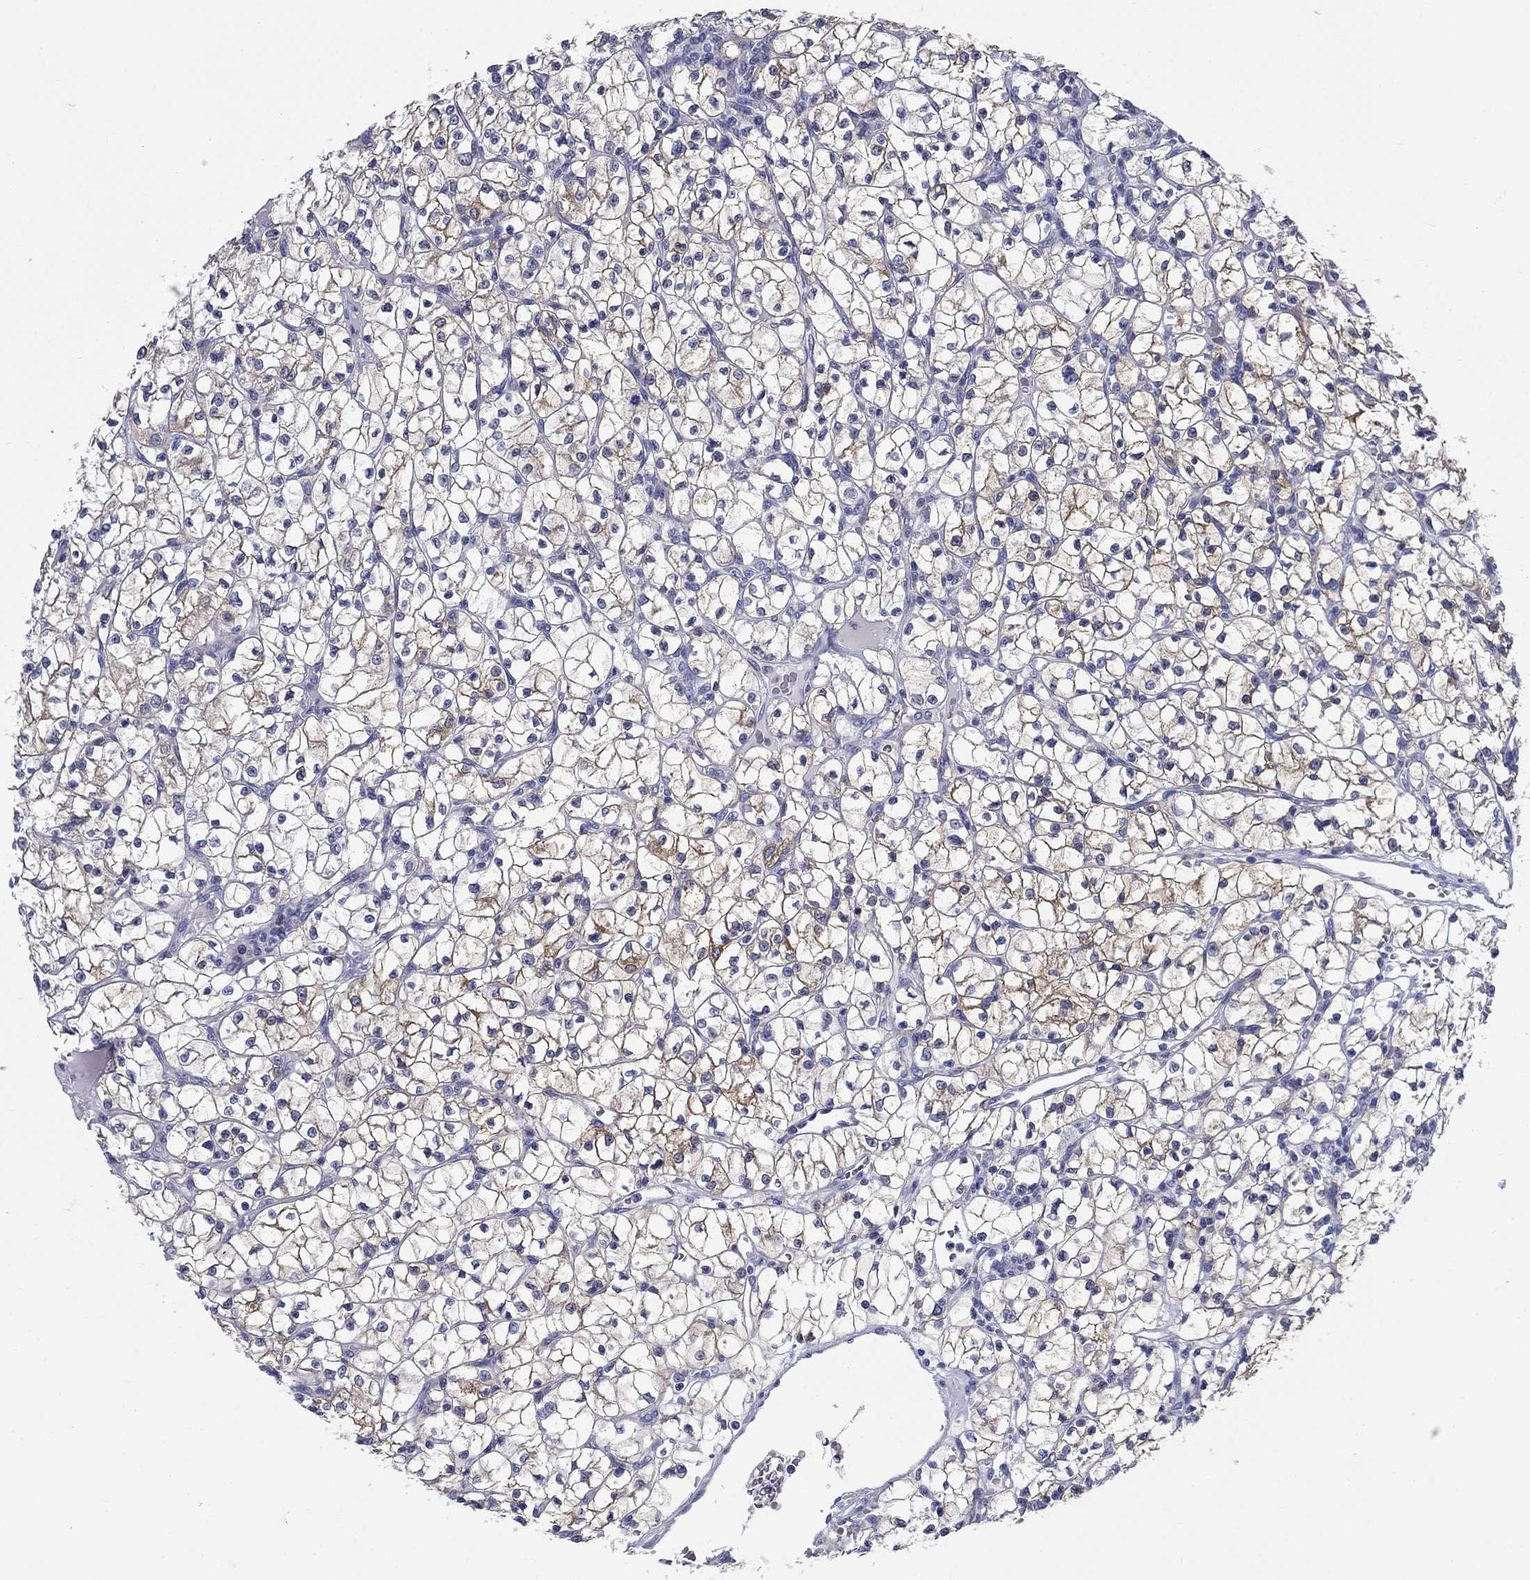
{"staining": {"intensity": "moderate", "quantity": "<25%", "location": "cytoplasmic/membranous"}, "tissue": "renal cancer", "cell_type": "Tumor cells", "image_type": "cancer", "snomed": [{"axis": "morphology", "description": "Adenocarcinoma, NOS"}, {"axis": "topography", "description": "Kidney"}], "caption": "A low amount of moderate cytoplasmic/membranous staining is present in approximately <25% of tumor cells in renal cancer tissue.", "gene": "UPB1", "patient": {"sex": "female", "age": 64}}